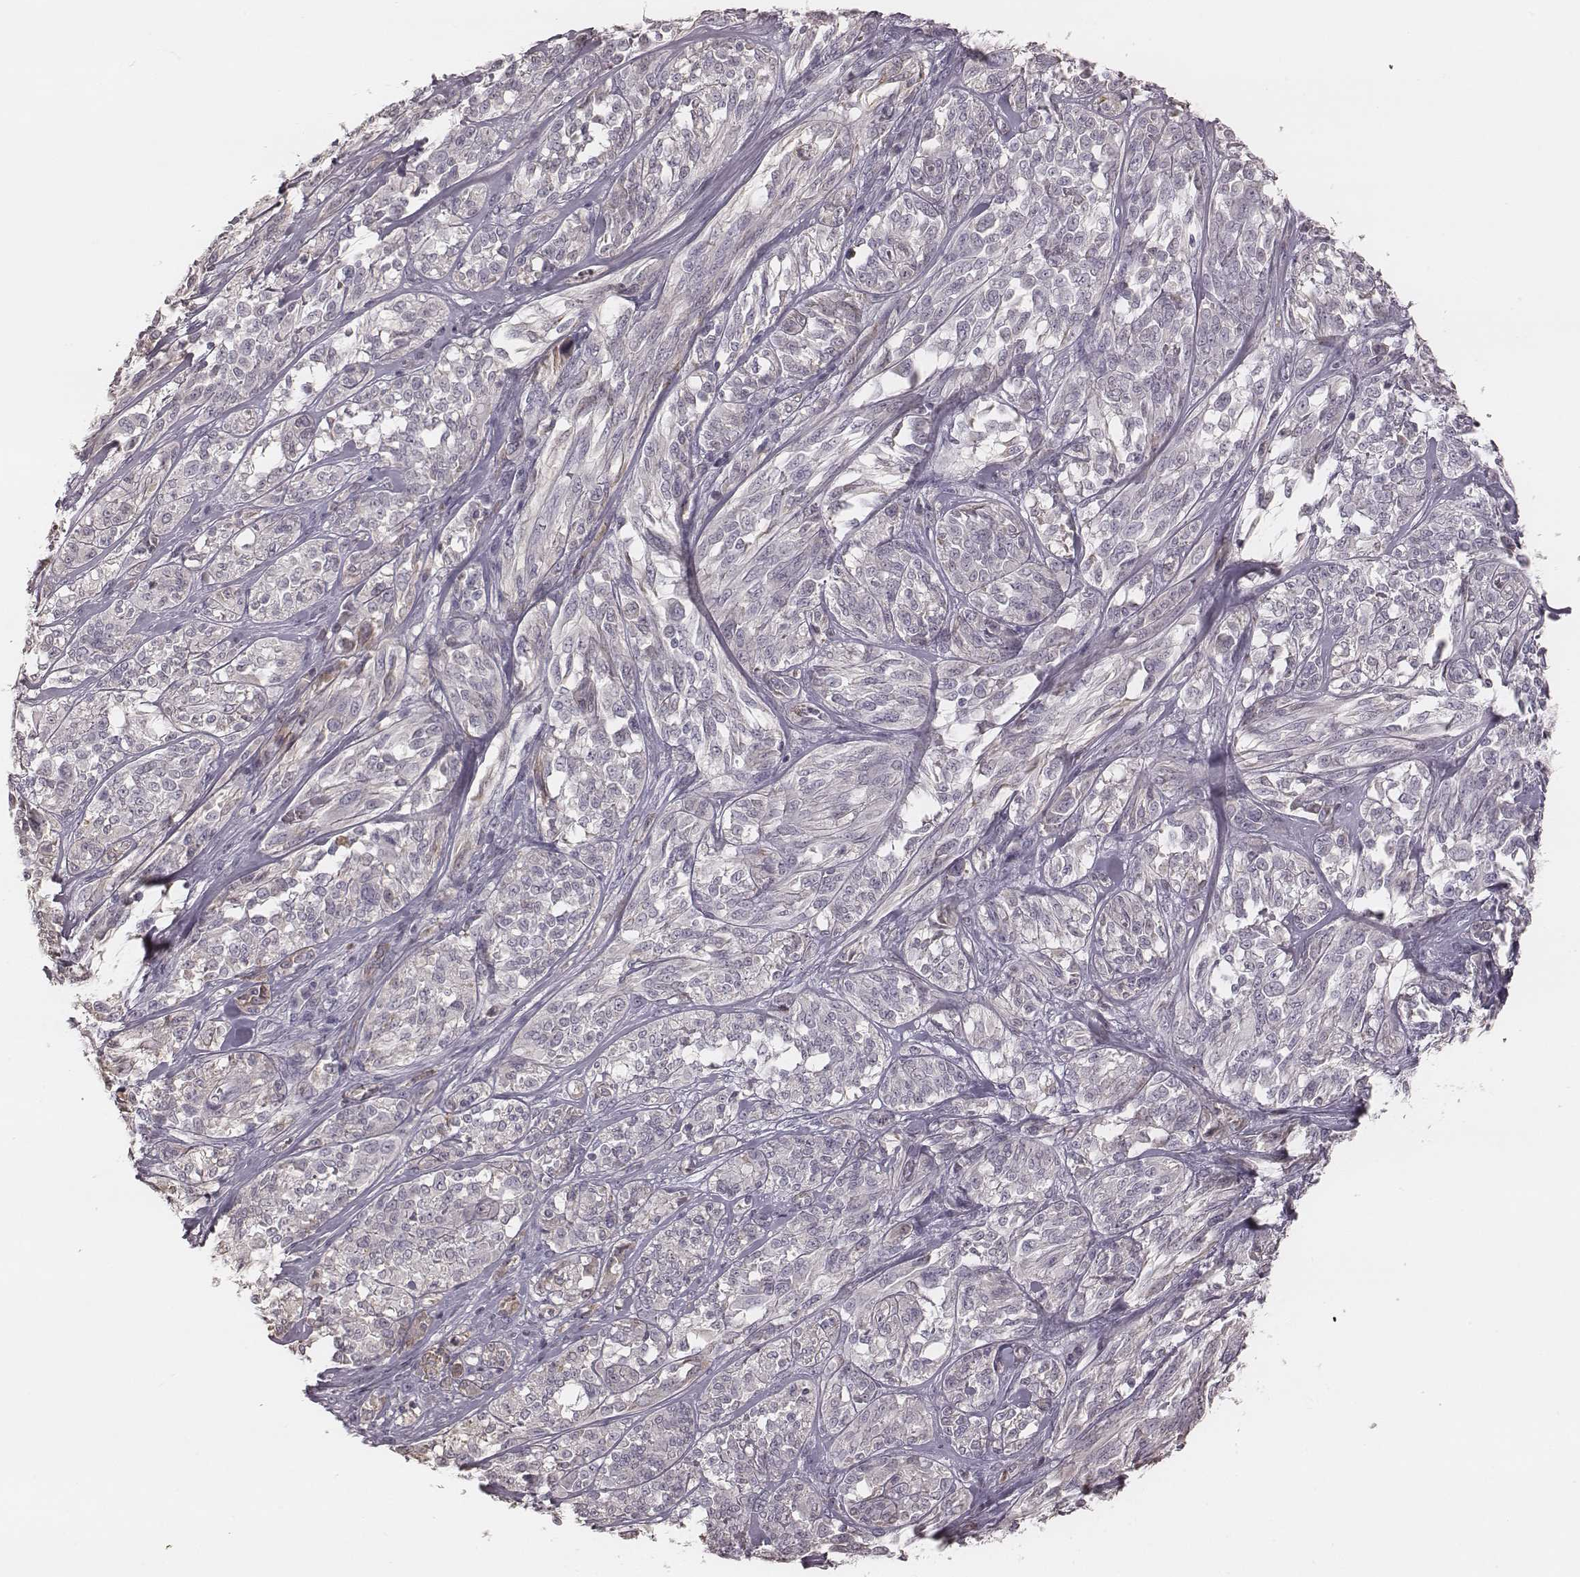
{"staining": {"intensity": "negative", "quantity": "none", "location": "none"}, "tissue": "melanoma", "cell_type": "Tumor cells", "image_type": "cancer", "snomed": [{"axis": "morphology", "description": "Malignant melanoma, NOS"}, {"axis": "topography", "description": "Skin"}], "caption": "Tumor cells are negative for protein expression in human malignant melanoma.", "gene": "SMIM24", "patient": {"sex": "female", "age": 91}}